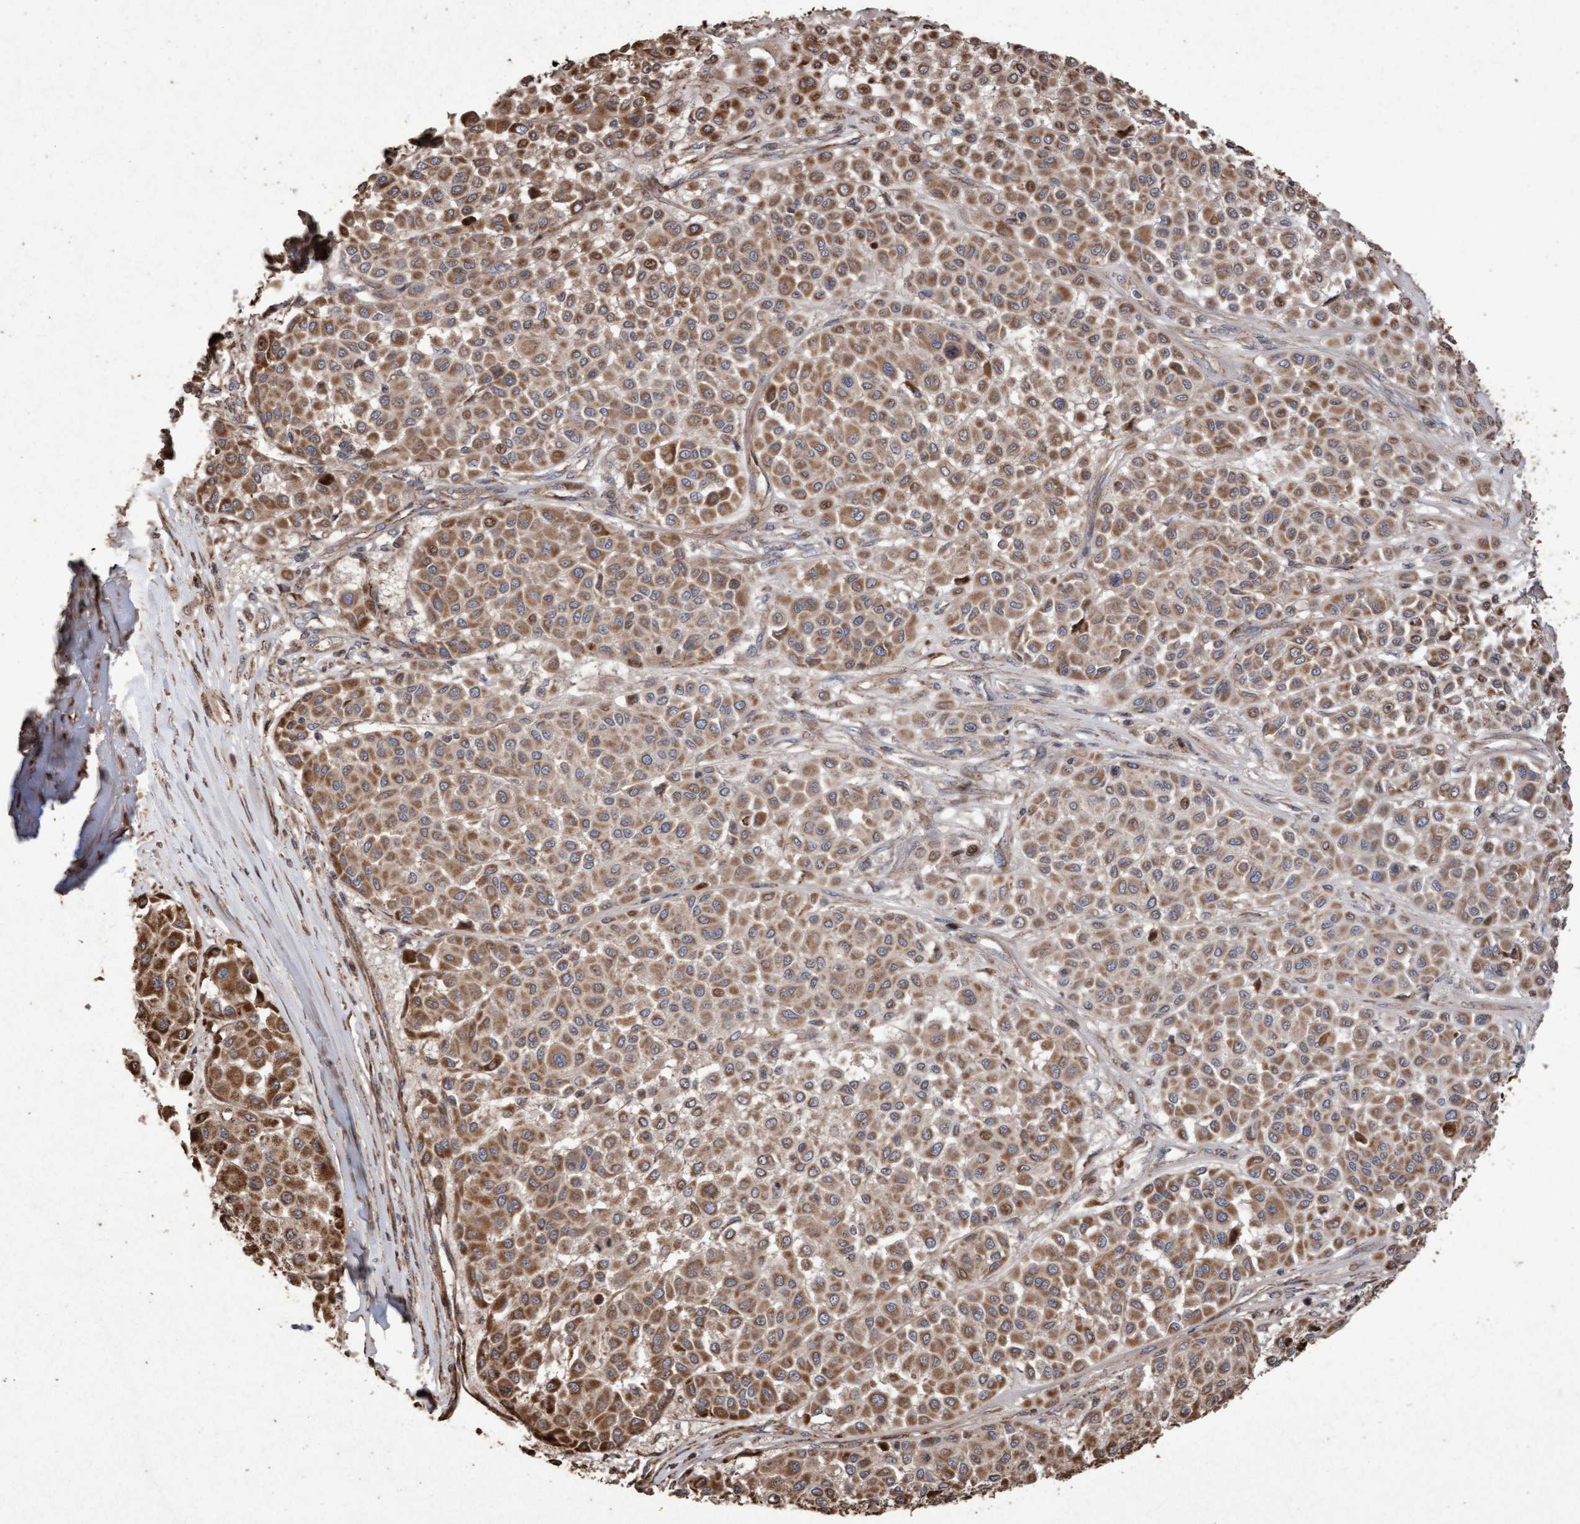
{"staining": {"intensity": "moderate", "quantity": ">75%", "location": "cytoplasmic/membranous"}, "tissue": "melanoma", "cell_type": "Tumor cells", "image_type": "cancer", "snomed": [{"axis": "morphology", "description": "Malignant melanoma, Metastatic site"}, {"axis": "topography", "description": "Soft tissue"}], "caption": "Brown immunohistochemical staining in melanoma demonstrates moderate cytoplasmic/membranous positivity in about >75% of tumor cells.", "gene": "OSBP2", "patient": {"sex": "male", "age": 41}}